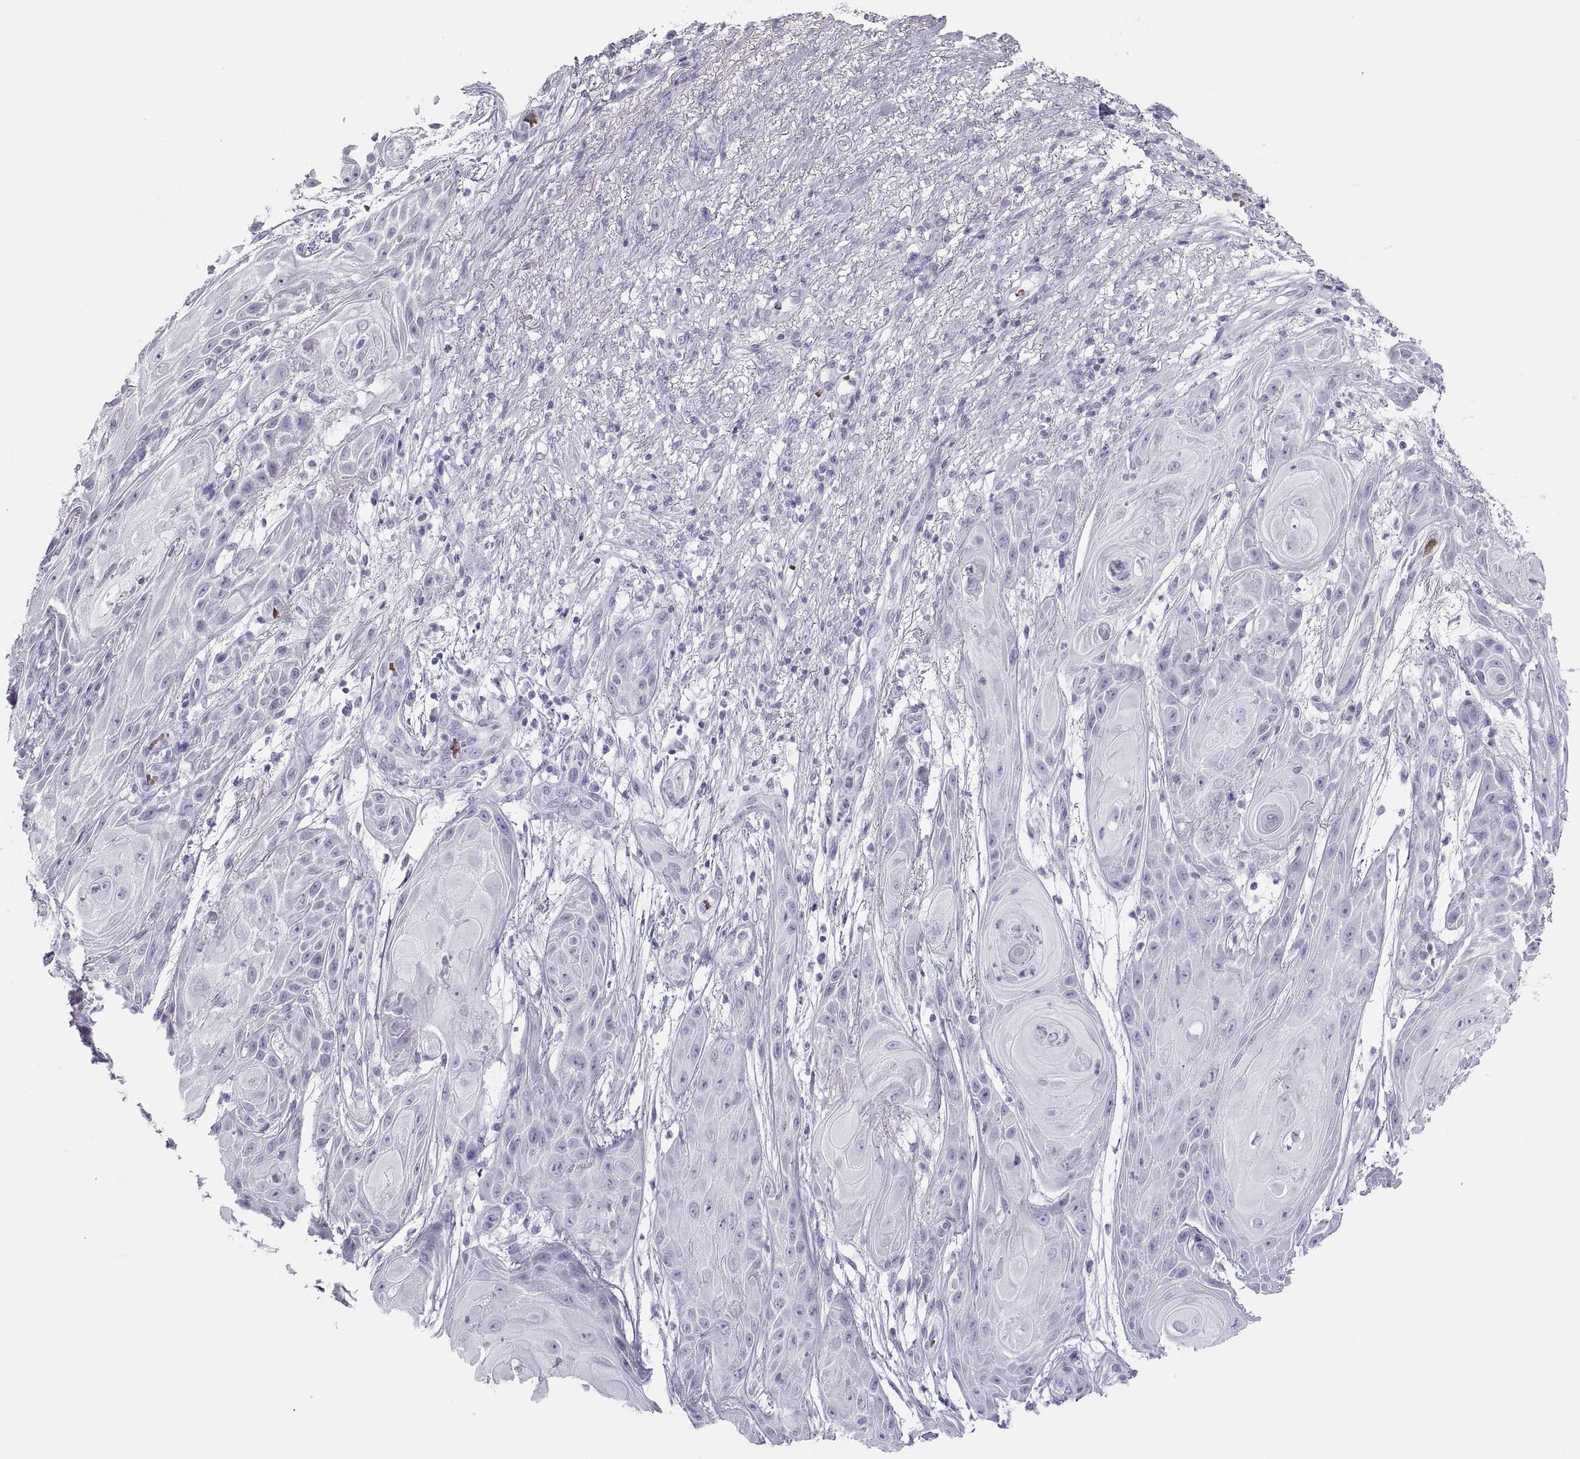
{"staining": {"intensity": "negative", "quantity": "none", "location": "none"}, "tissue": "skin cancer", "cell_type": "Tumor cells", "image_type": "cancer", "snomed": [{"axis": "morphology", "description": "Squamous cell carcinoma, NOS"}, {"axis": "topography", "description": "Skin"}], "caption": "Micrograph shows no significant protein staining in tumor cells of skin cancer (squamous cell carcinoma).", "gene": "SEMG1", "patient": {"sex": "male", "age": 62}}